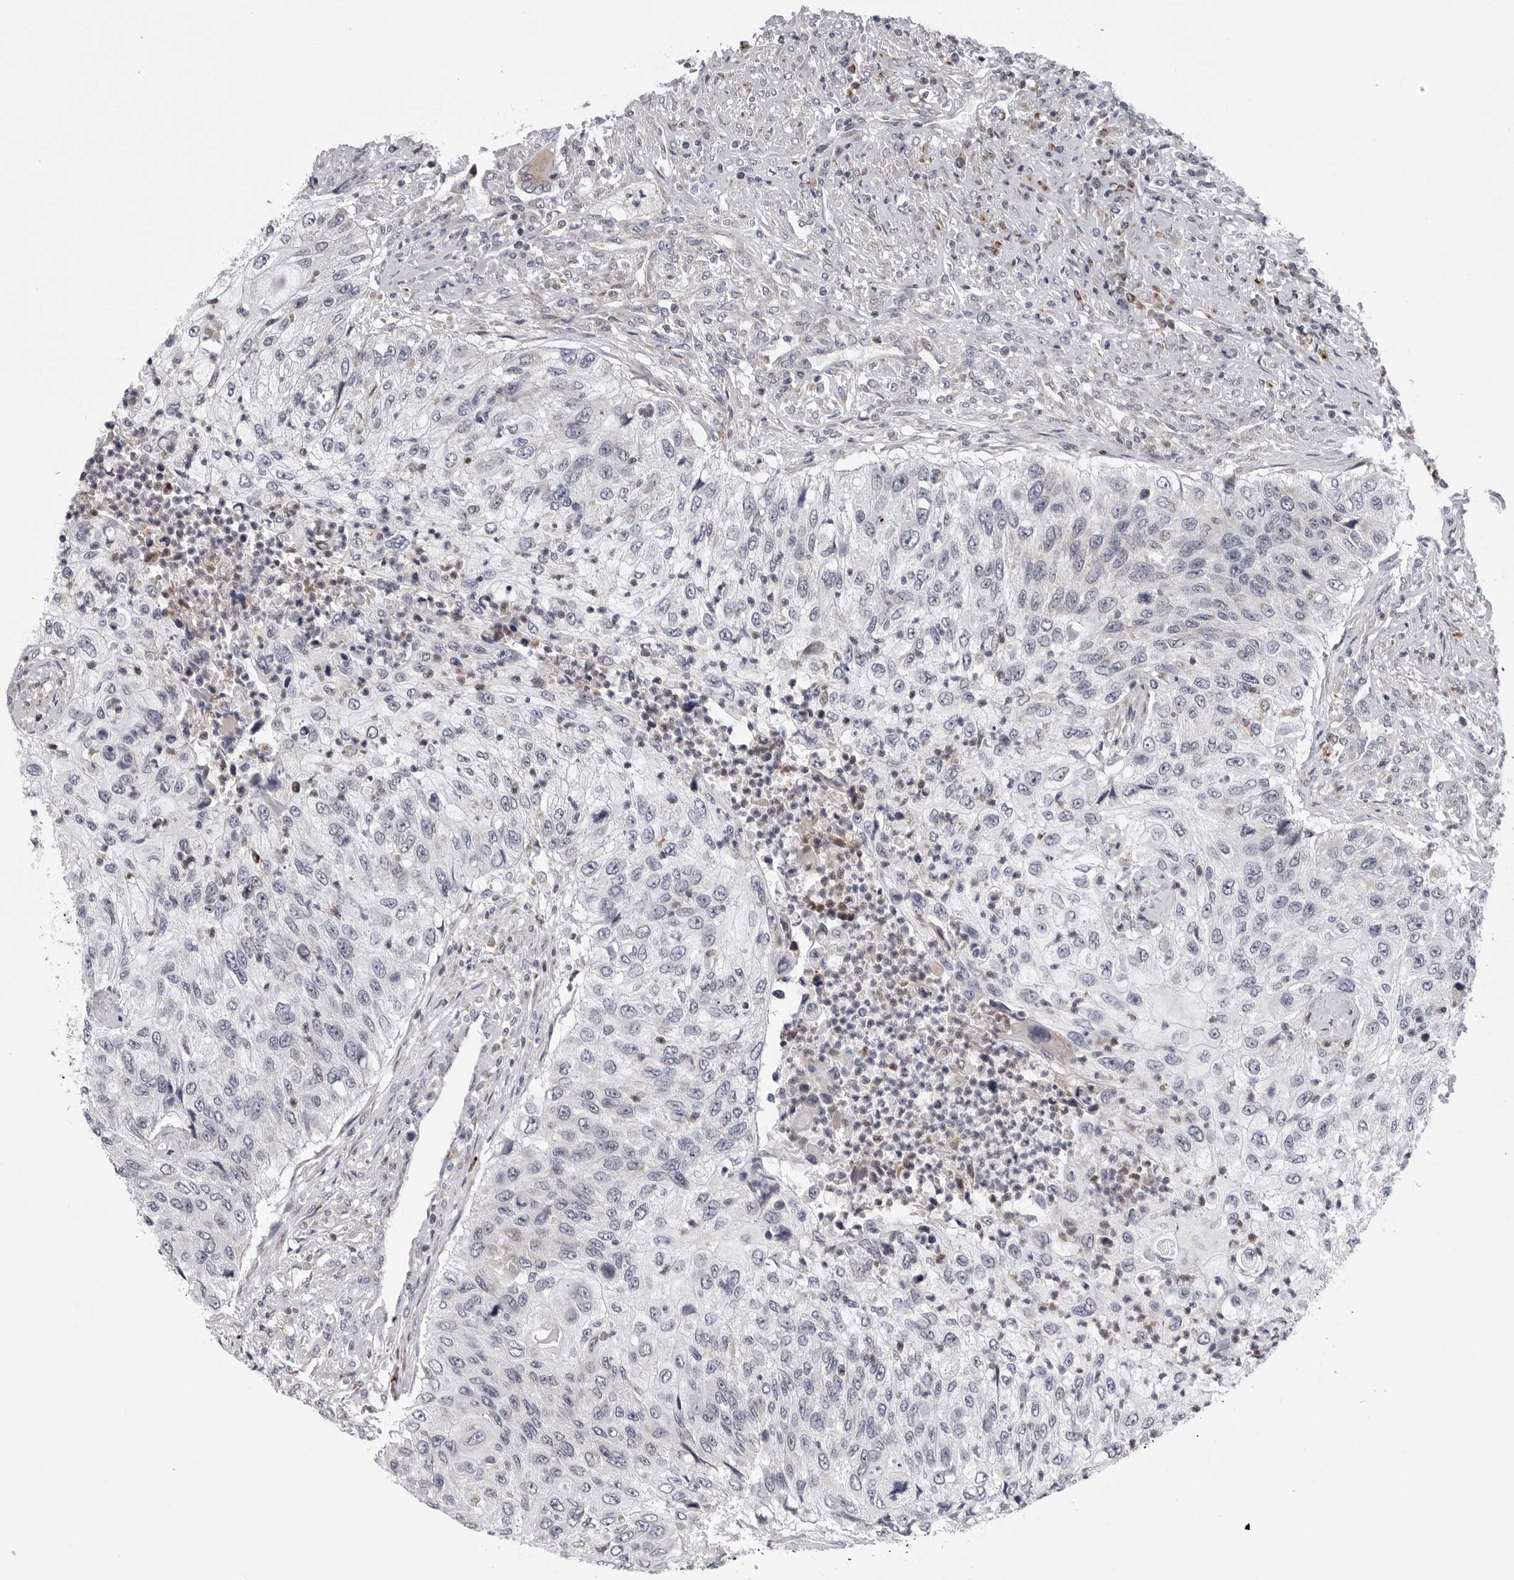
{"staining": {"intensity": "negative", "quantity": "none", "location": "none"}, "tissue": "urothelial cancer", "cell_type": "Tumor cells", "image_type": "cancer", "snomed": [{"axis": "morphology", "description": "Urothelial carcinoma, High grade"}, {"axis": "topography", "description": "Urinary bladder"}], "caption": "IHC micrograph of human urothelial carcinoma (high-grade) stained for a protein (brown), which demonstrates no expression in tumor cells. (DAB IHC with hematoxylin counter stain).", "gene": "CDK20", "patient": {"sex": "female", "age": 60}}